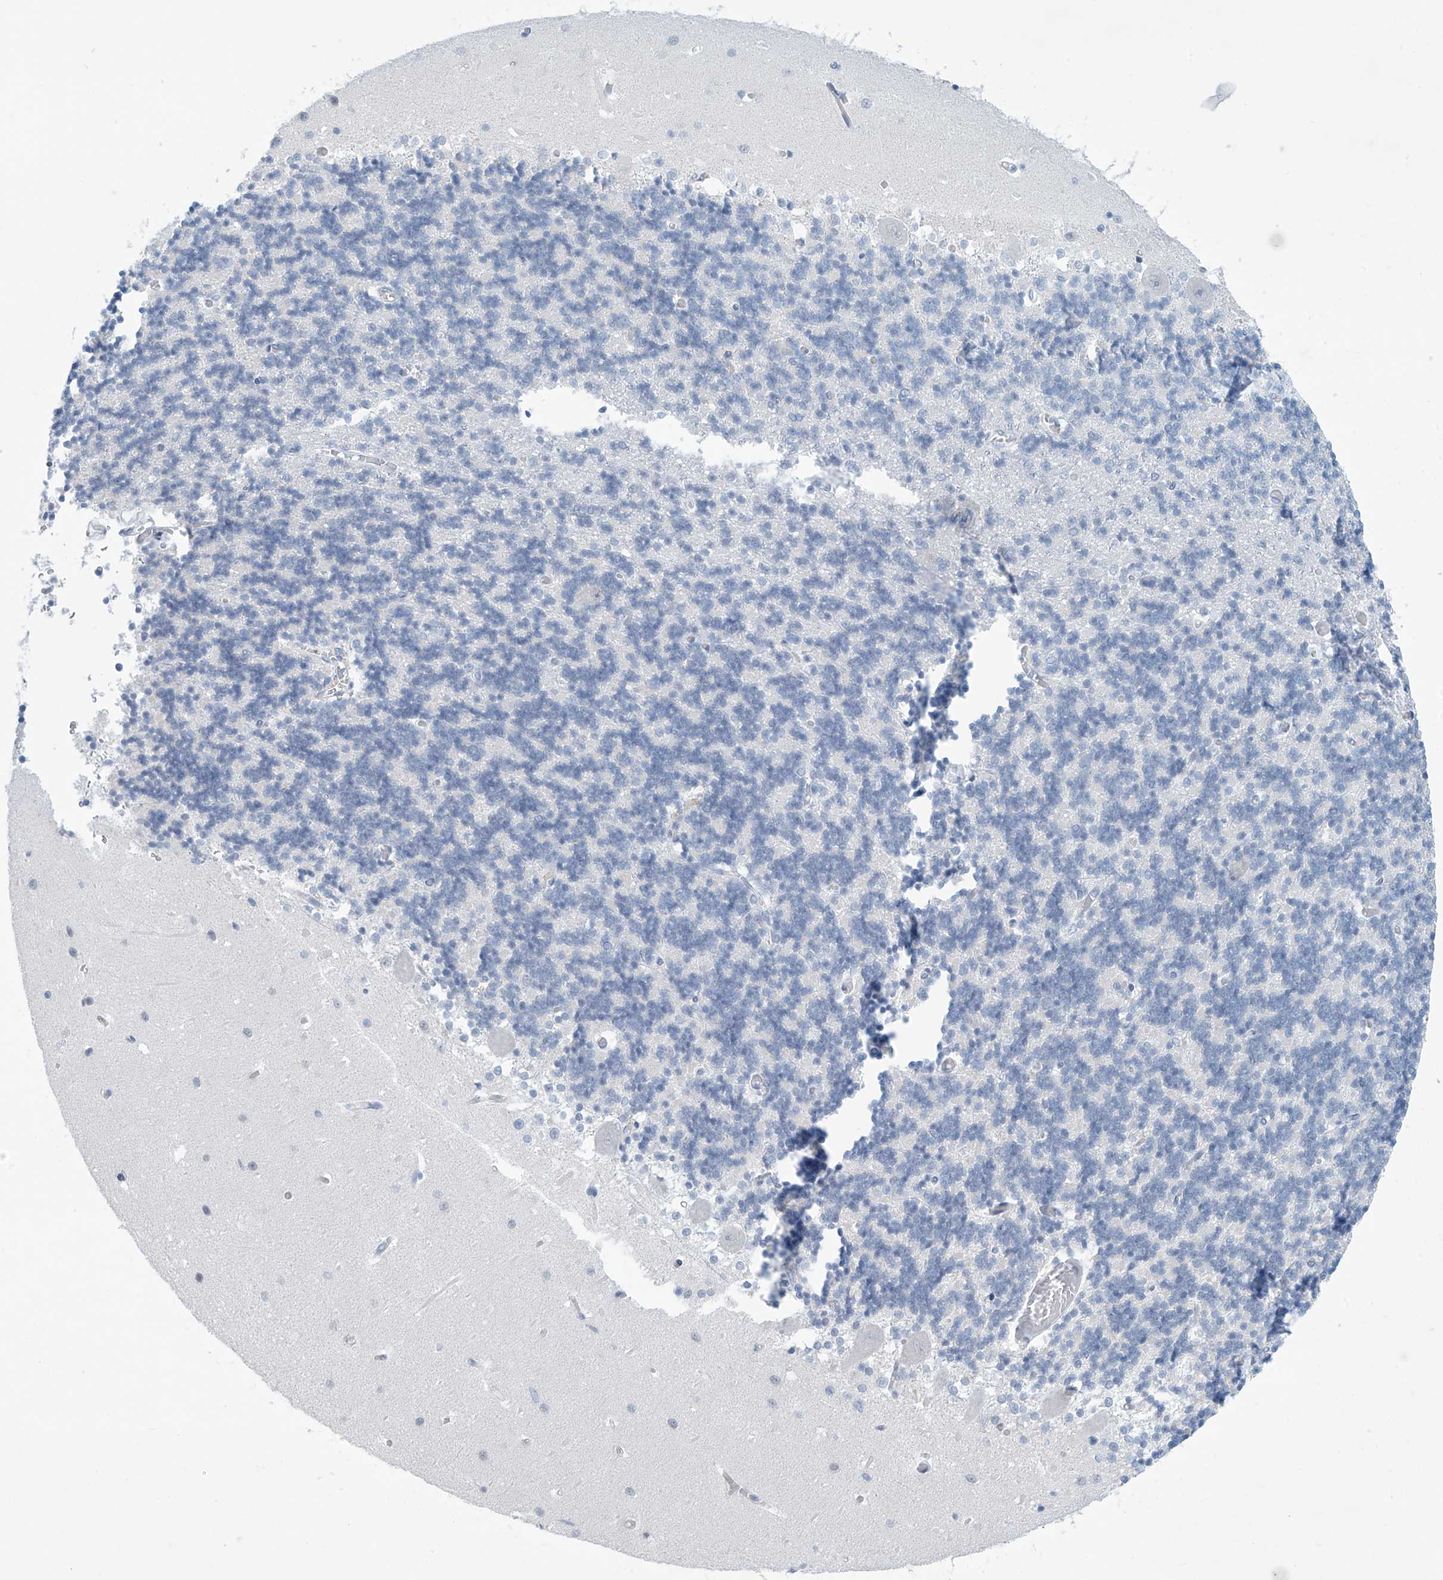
{"staining": {"intensity": "negative", "quantity": "none", "location": "none"}, "tissue": "cerebellum", "cell_type": "Cells in granular layer", "image_type": "normal", "snomed": [{"axis": "morphology", "description": "Normal tissue, NOS"}, {"axis": "topography", "description": "Cerebellum"}], "caption": "Immunohistochemical staining of normal human cerebellum shows no significant positivity in cells in granular layer. The staining is performed using DAB brown chromogen with nuclei counter-stained in using hematoxylin.", "gene": "SLC35A5", "patient": {"sex": "male", "age": 37}}